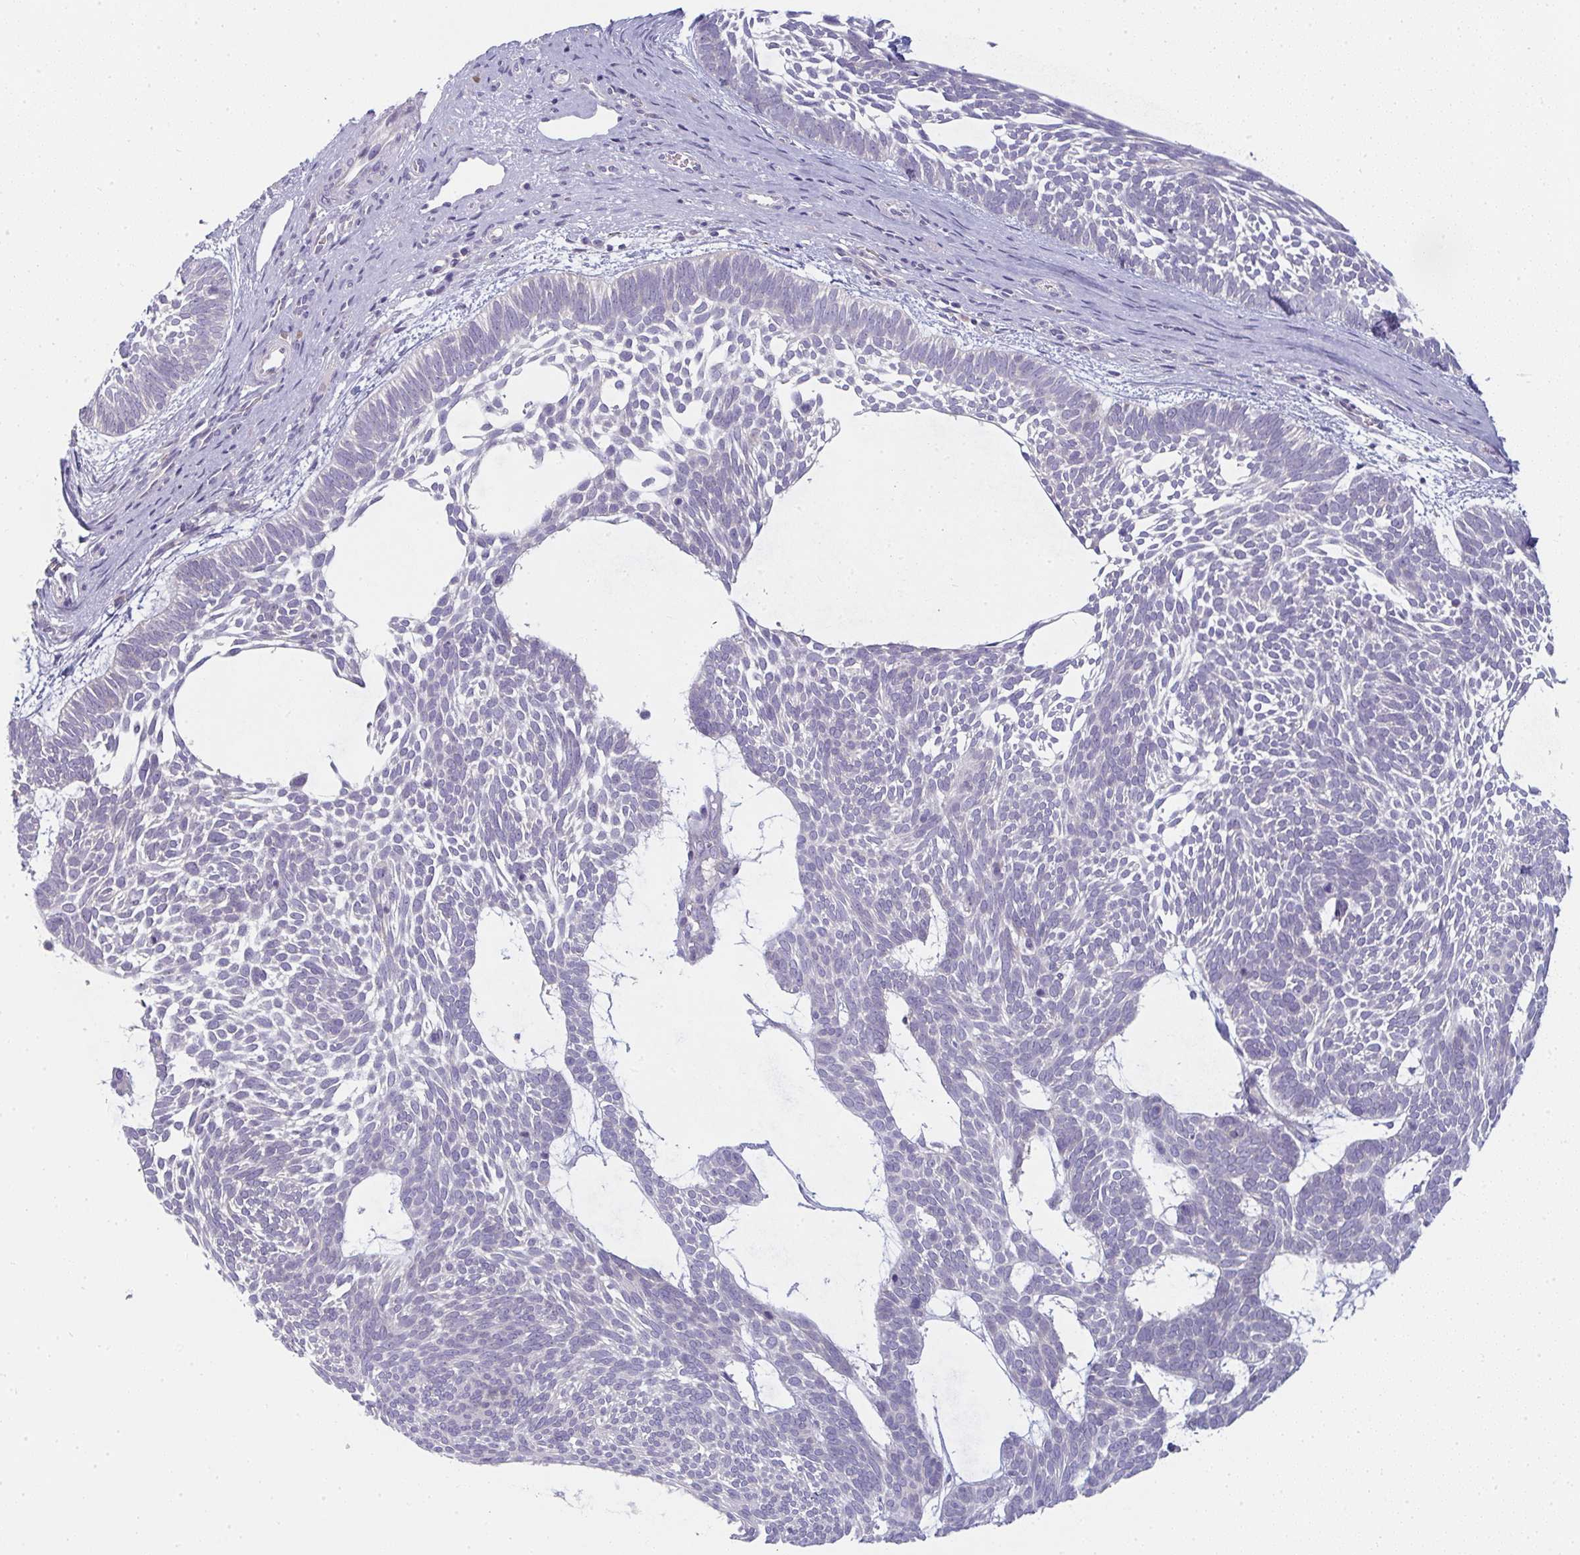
{"staining": {"intensity": "negative", "quantity": "none", "location": "none"}, "tissue": "skin cancer", "cell_type": "Tumor cells", "image_type": "cancer", "snomed": [{"axis": "morphology", "description": "Basal cell carcinoma"}, {"axis": "topography", "description": "Skin"}, {"axis": "topography", "description": "Skin of face"}], "caption": "IHC of skin basal cell carcinoma exhibits no positivity in tumor cells.", "gene": "SHB", "patient": {"sex": "male", "age": 83}}